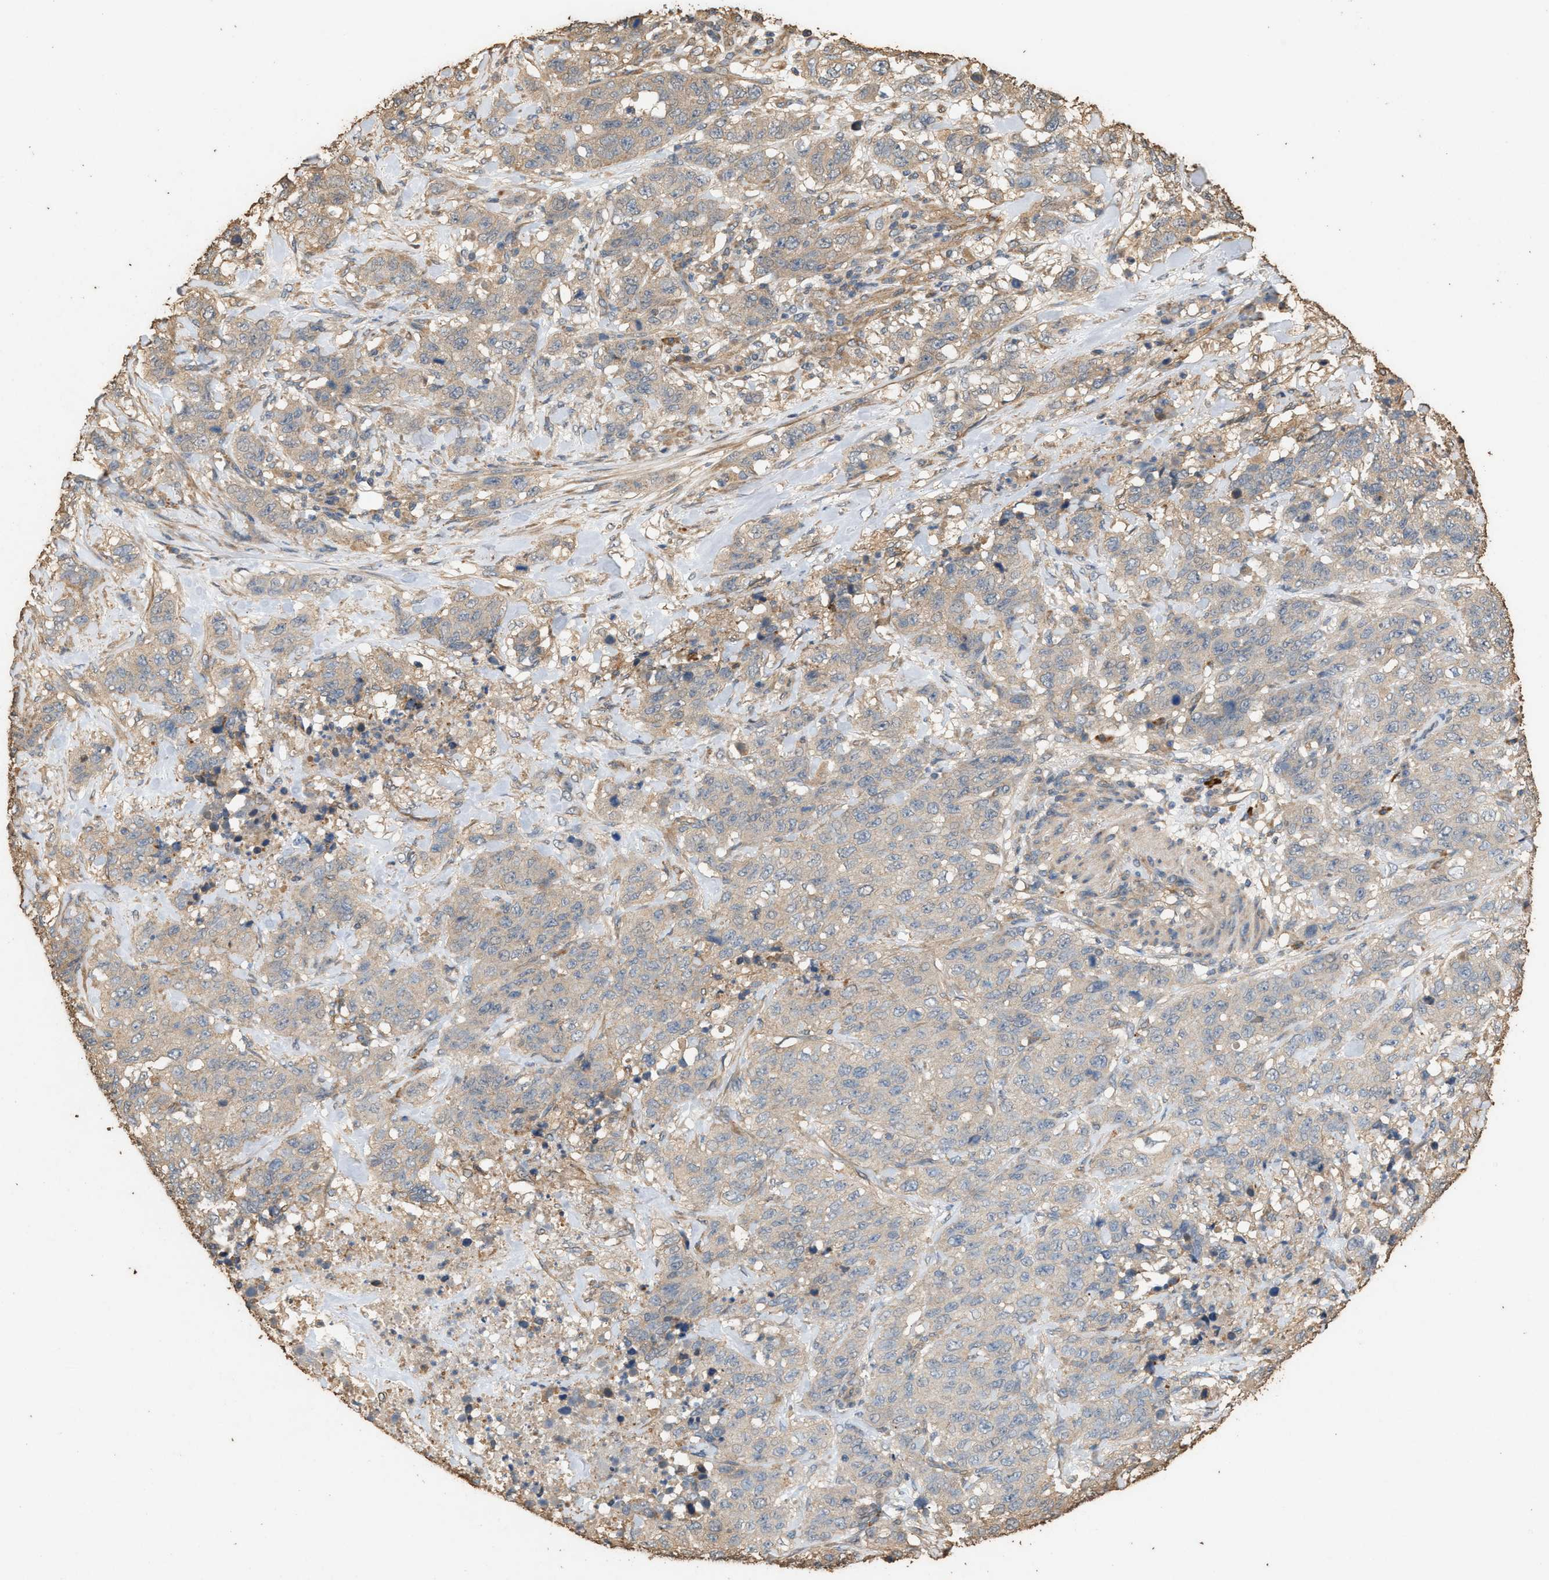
{"staining": {"intensity": "weak", "quantity": "25%-75%", "location": "cytoplasmic/membranous"}, "tissue": "stomach cancer", "cell_type": "Tumor cells", "image_type": "cancer", "snomed": [{"axis": "morphology", "description": "Adenocarcinoma, NOS"}, {"axis": "topography", "description": "Stomach"}], "caption": "Protein positivity by IHC exhibits weak cytoplasmic/membranous staining in approximately 25%-75% of tumor cells in stomach cancer.", "gene": "DCAF7", "patient": {"sex": "male", "age": 48}}